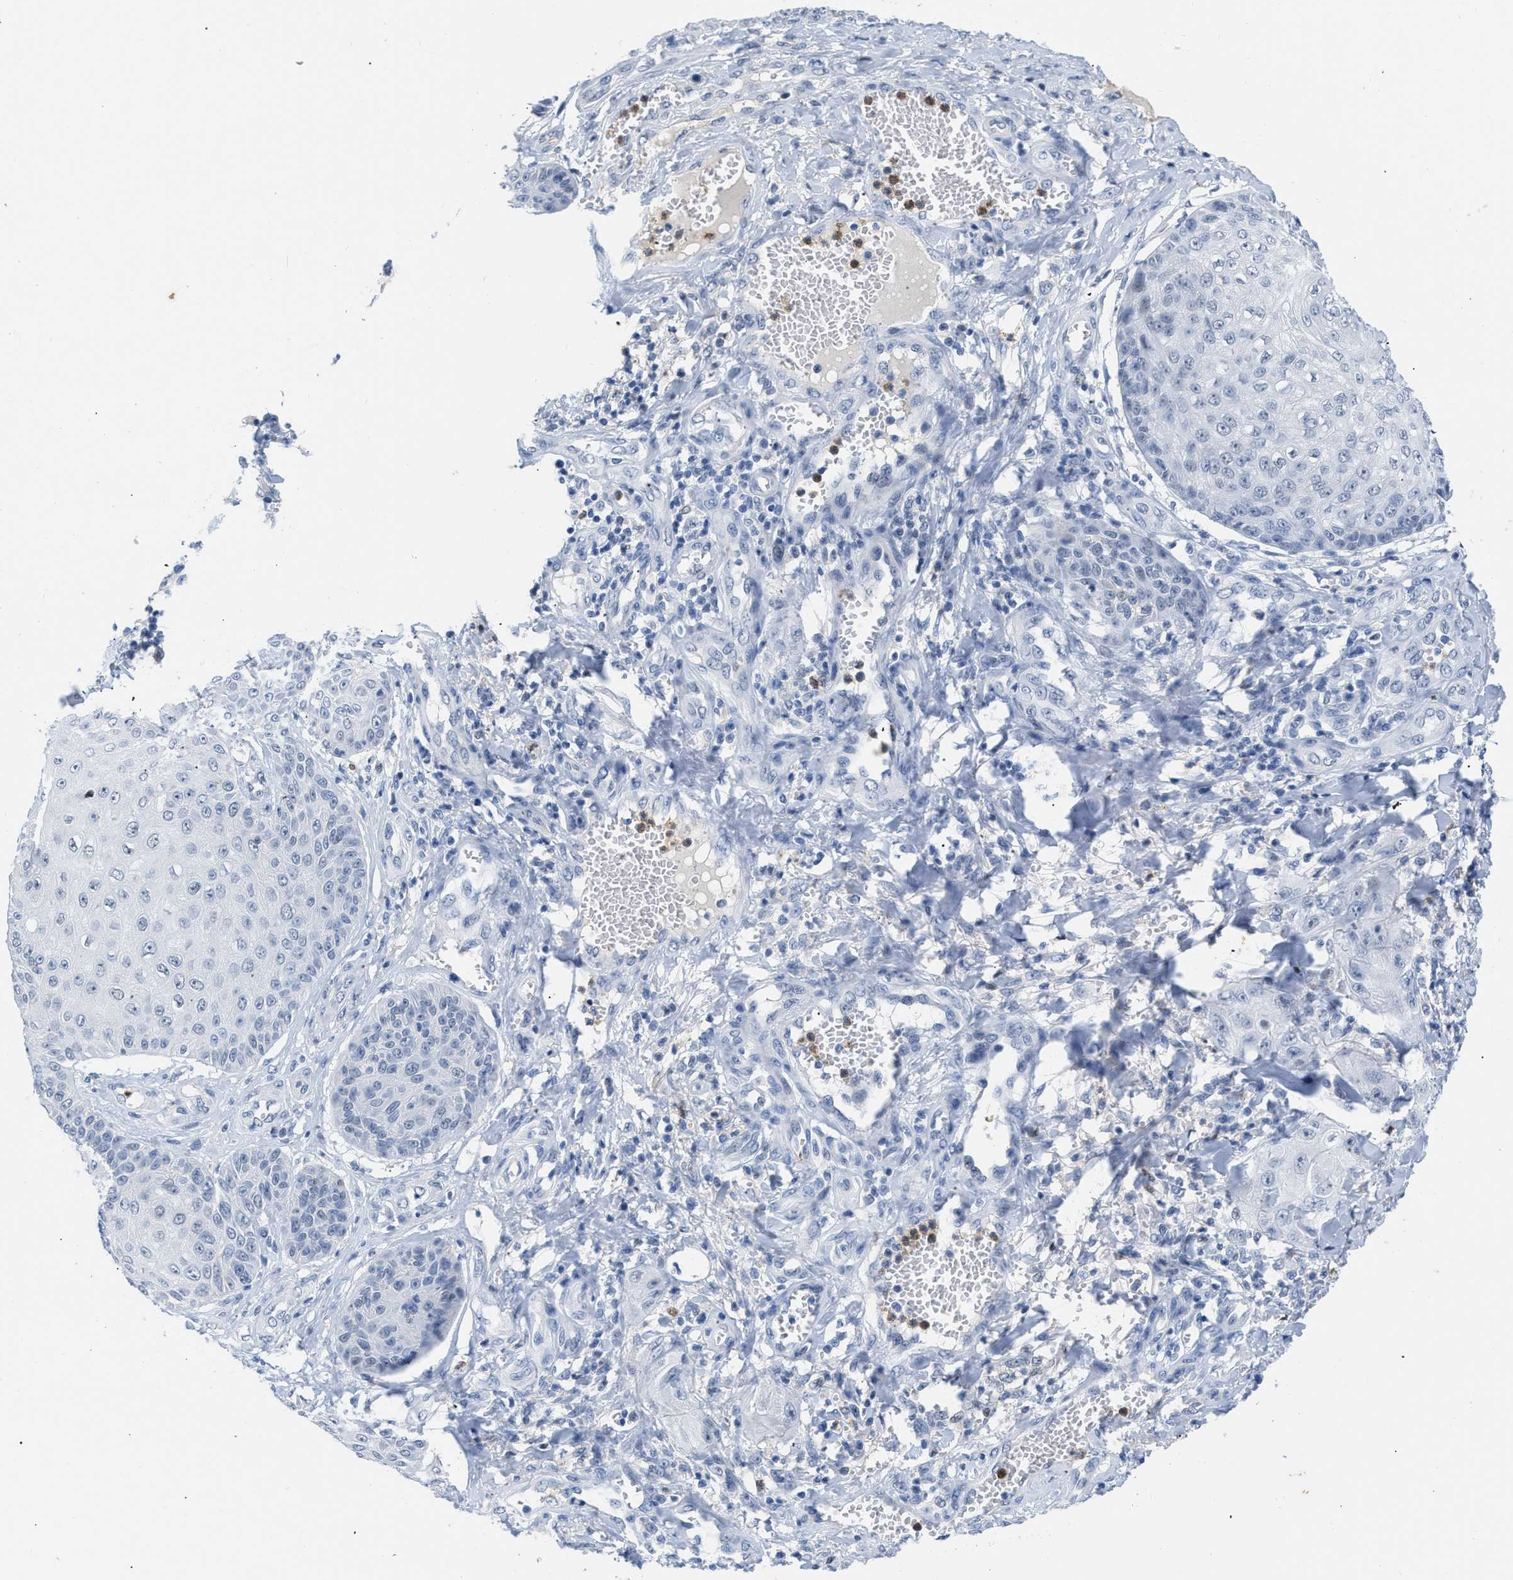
{"staining": {"intensity": "negative", "quantity": "none", "location": "none"}, "tissue": "skin cancer", "cell_type": "Tumor cells", "image_type": "cancer", "snomed": [{"axis": "morphology", "description": "Squamous cell carcinoma, NOS"}, {"axis": "topography", "description": "Skin"}], "caption": "Tumor cells show no significant staining in skin cancer (squamous cell carcinoma).", "gene": "BOLL", "patient": {"sex": "male", "age": 74}}